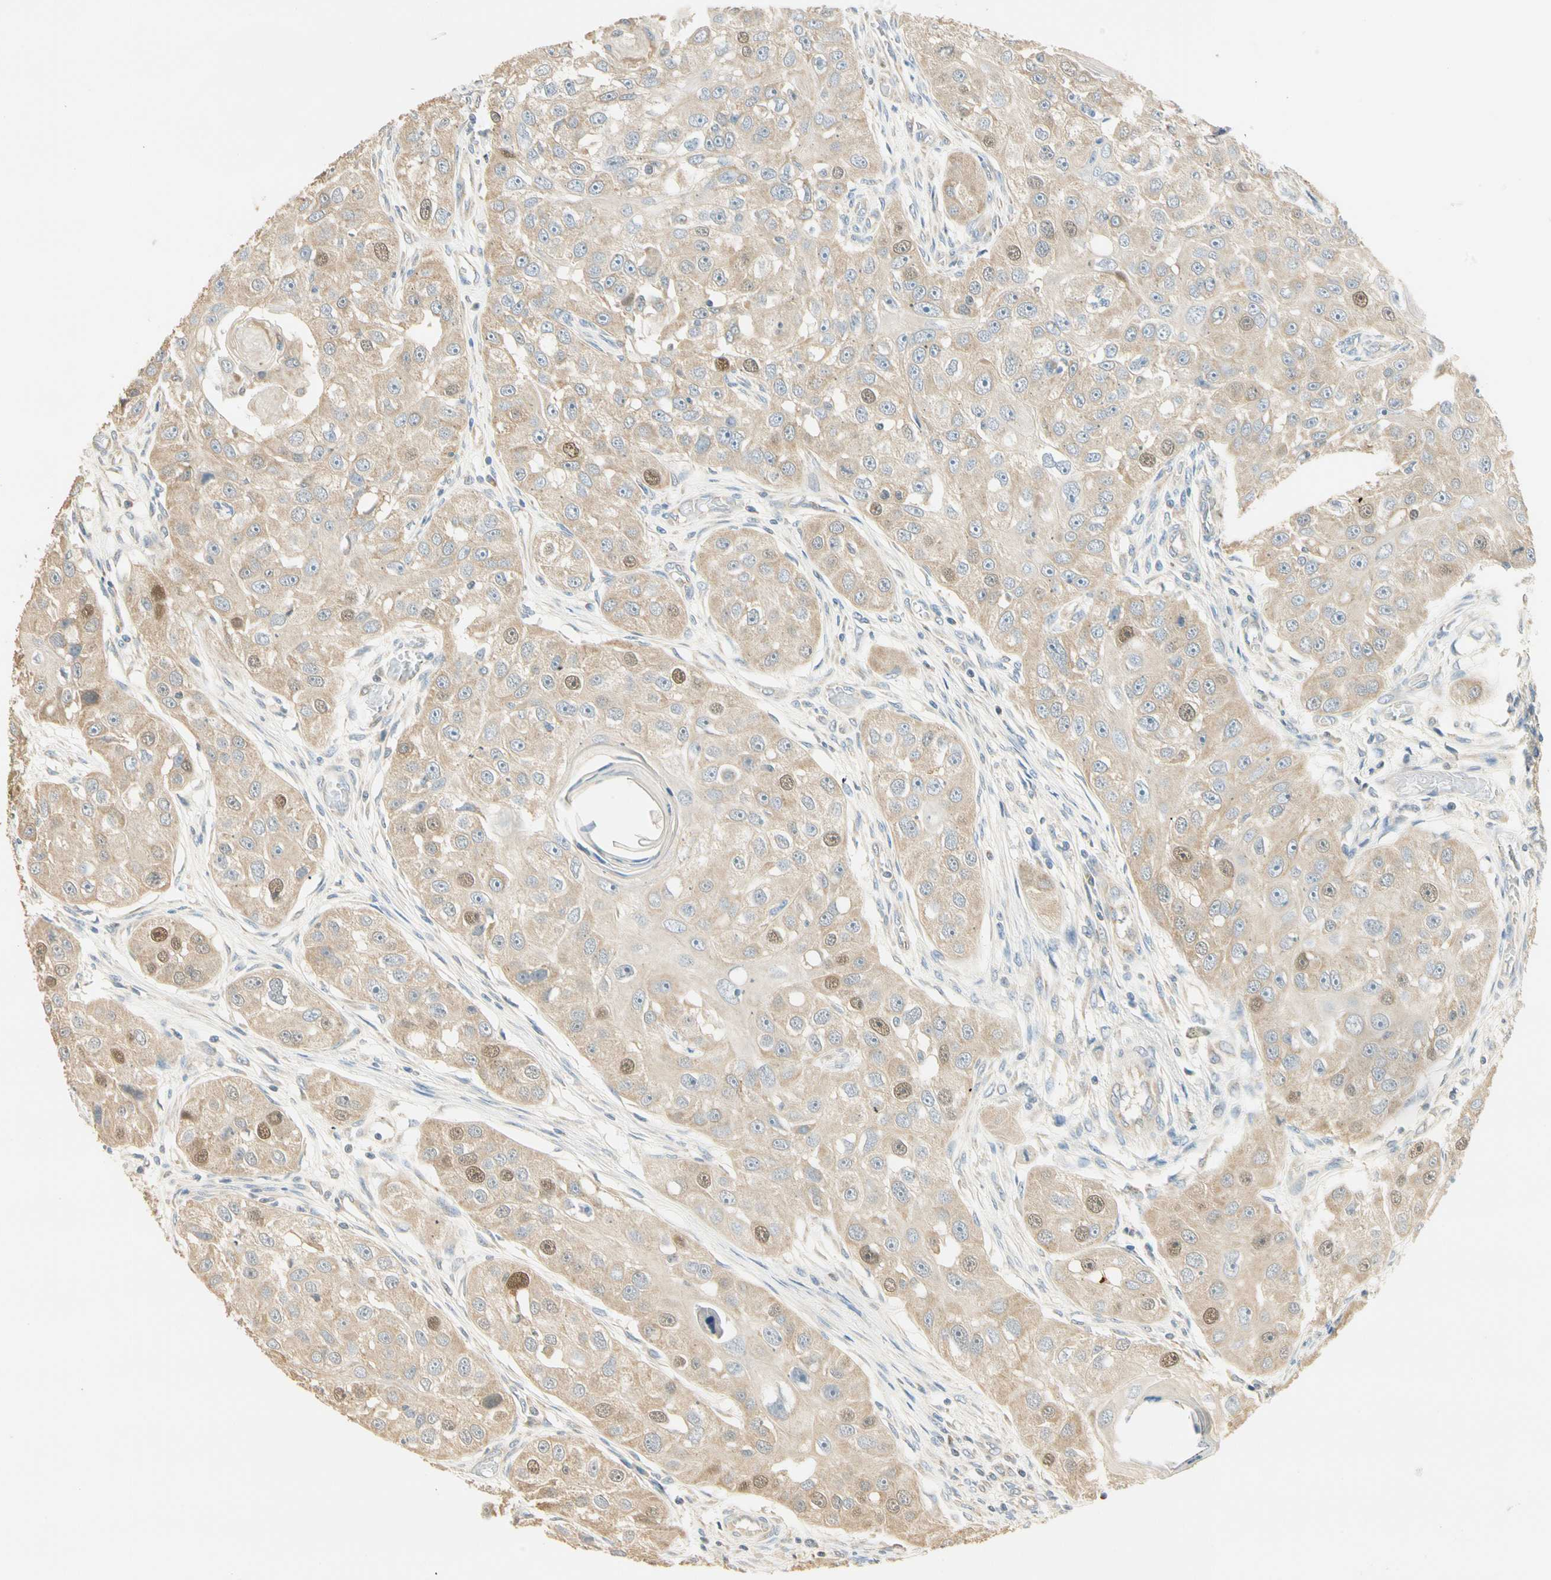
{"staining": {"intensity": "weak", "quantity": ">75%", "location": "cytoplasmic/membranous"}, "tissue": "head and neck cancer", "cell_type": "Tumor cells", "image_type": "cancer", "snomed": [{"axis": "morphology", "description": "Normal tissue, NOS"}, {"axis": "morphology", "description": "Squamous cell carcinoma, NOS"}, {"axis": "topography", "description": "Skeletal muscle"}, {"axis": "topography", "description": "Head-Neck"}], "caption": "A low amount of weak cytoplasmic/membranous staining is present in approximately >75% of tumor cells in squamous cell carcinoma (head and neck) tissue.", "gene": "RAD18", "patient": {"sex": "male", "age": 51}}